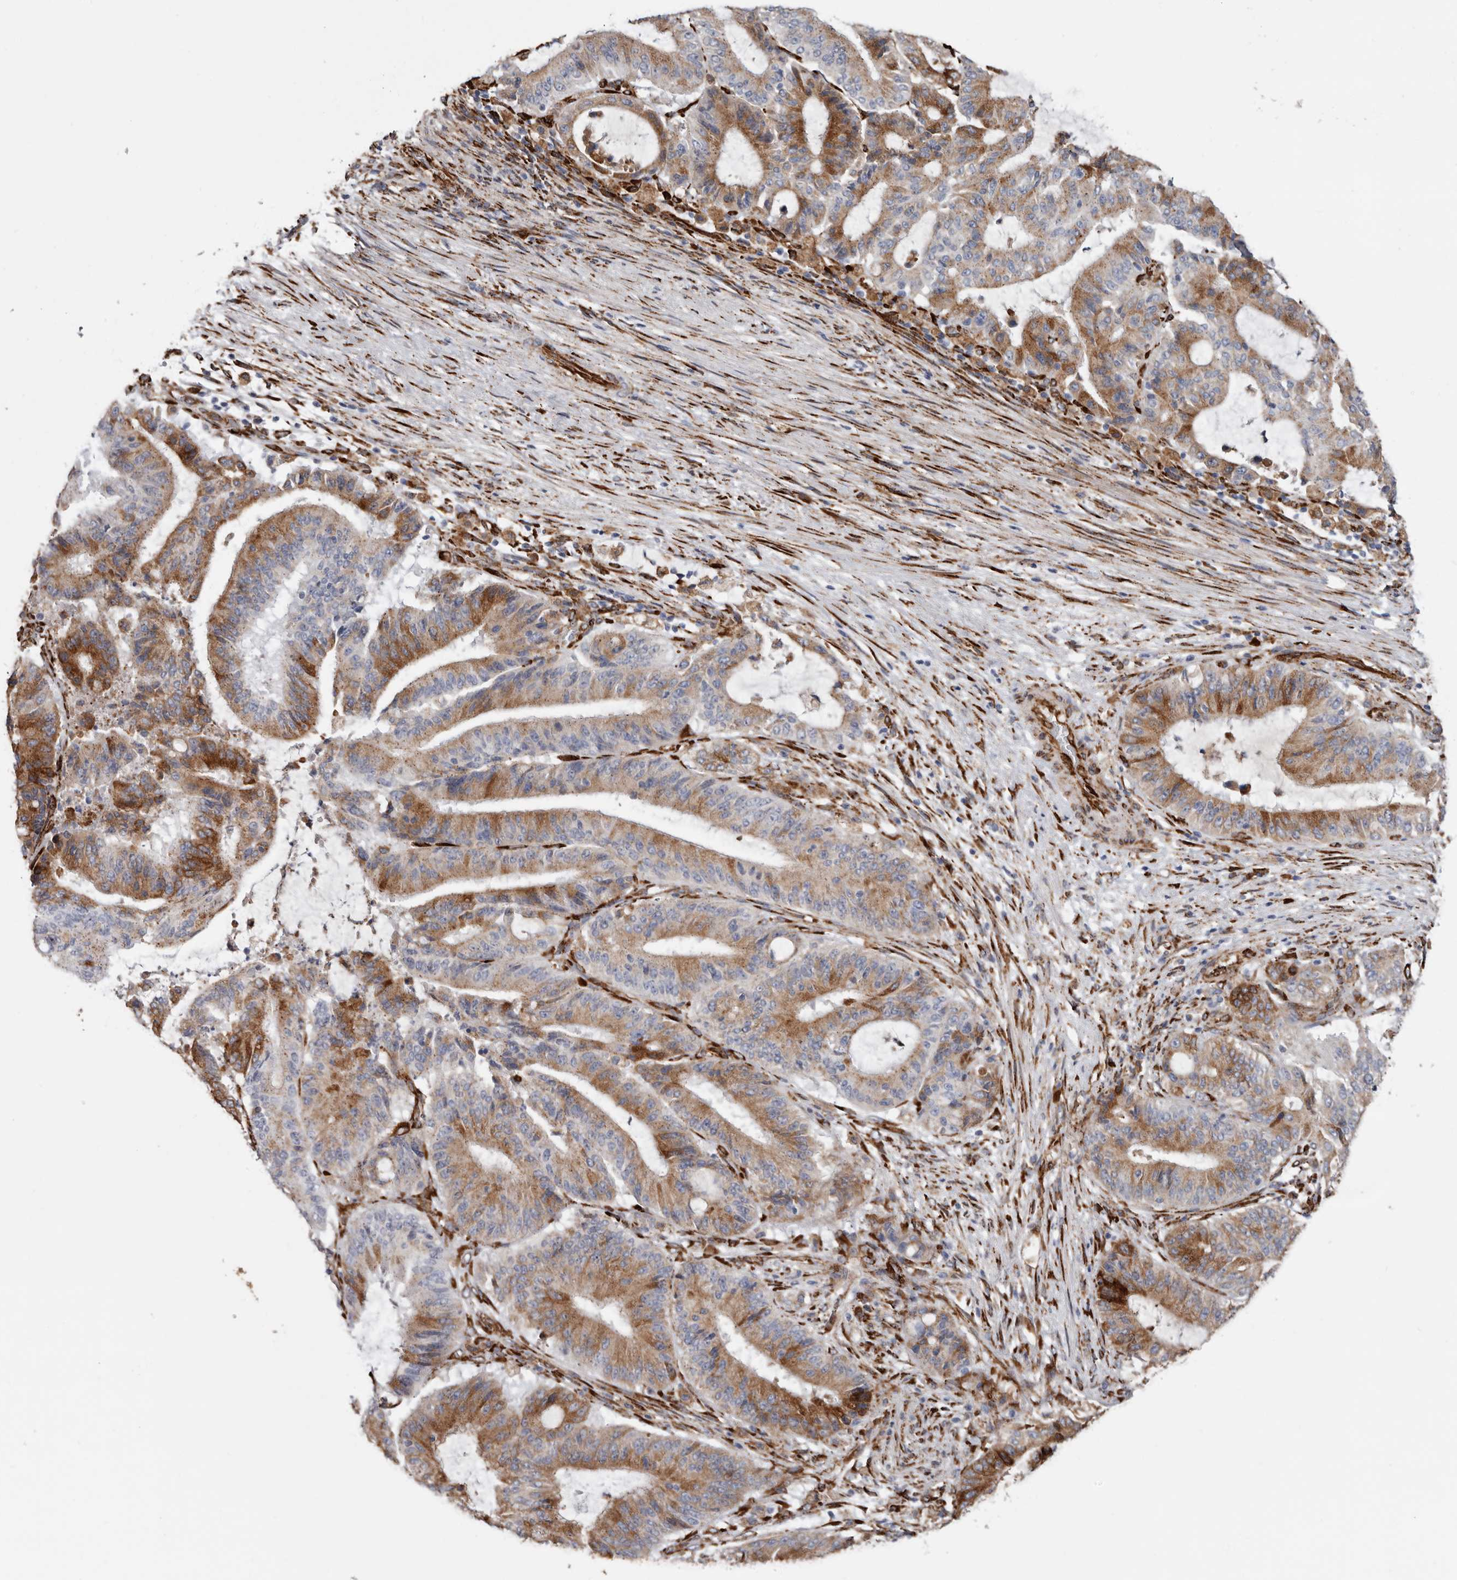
{"staining": {"intensity": "moderate", "quantity": ">75%", "location": "cytoplasmic/membranous"}, "tissue": "liver cancer", "cell_type": "Tumor cells", "image_type": "cancer", "snomed": [{"axis": "morphology", "description": "Normal tissue, NOS"}, {"axis": "morphology", "description": "Cholangiocarcinoma"}, {"axis": "topography", "description": "Liver"}, {"axis": "topography", "description": "Peripheral nerve tissue"}], "caption": "Liver cholangiocarcinoma tissue exhibits moderate cytoplasmic/membranous positivity in about >75% of tumor cells", "gene": "SEMA3E", "patient": {"sex": "female", "age": 73}}